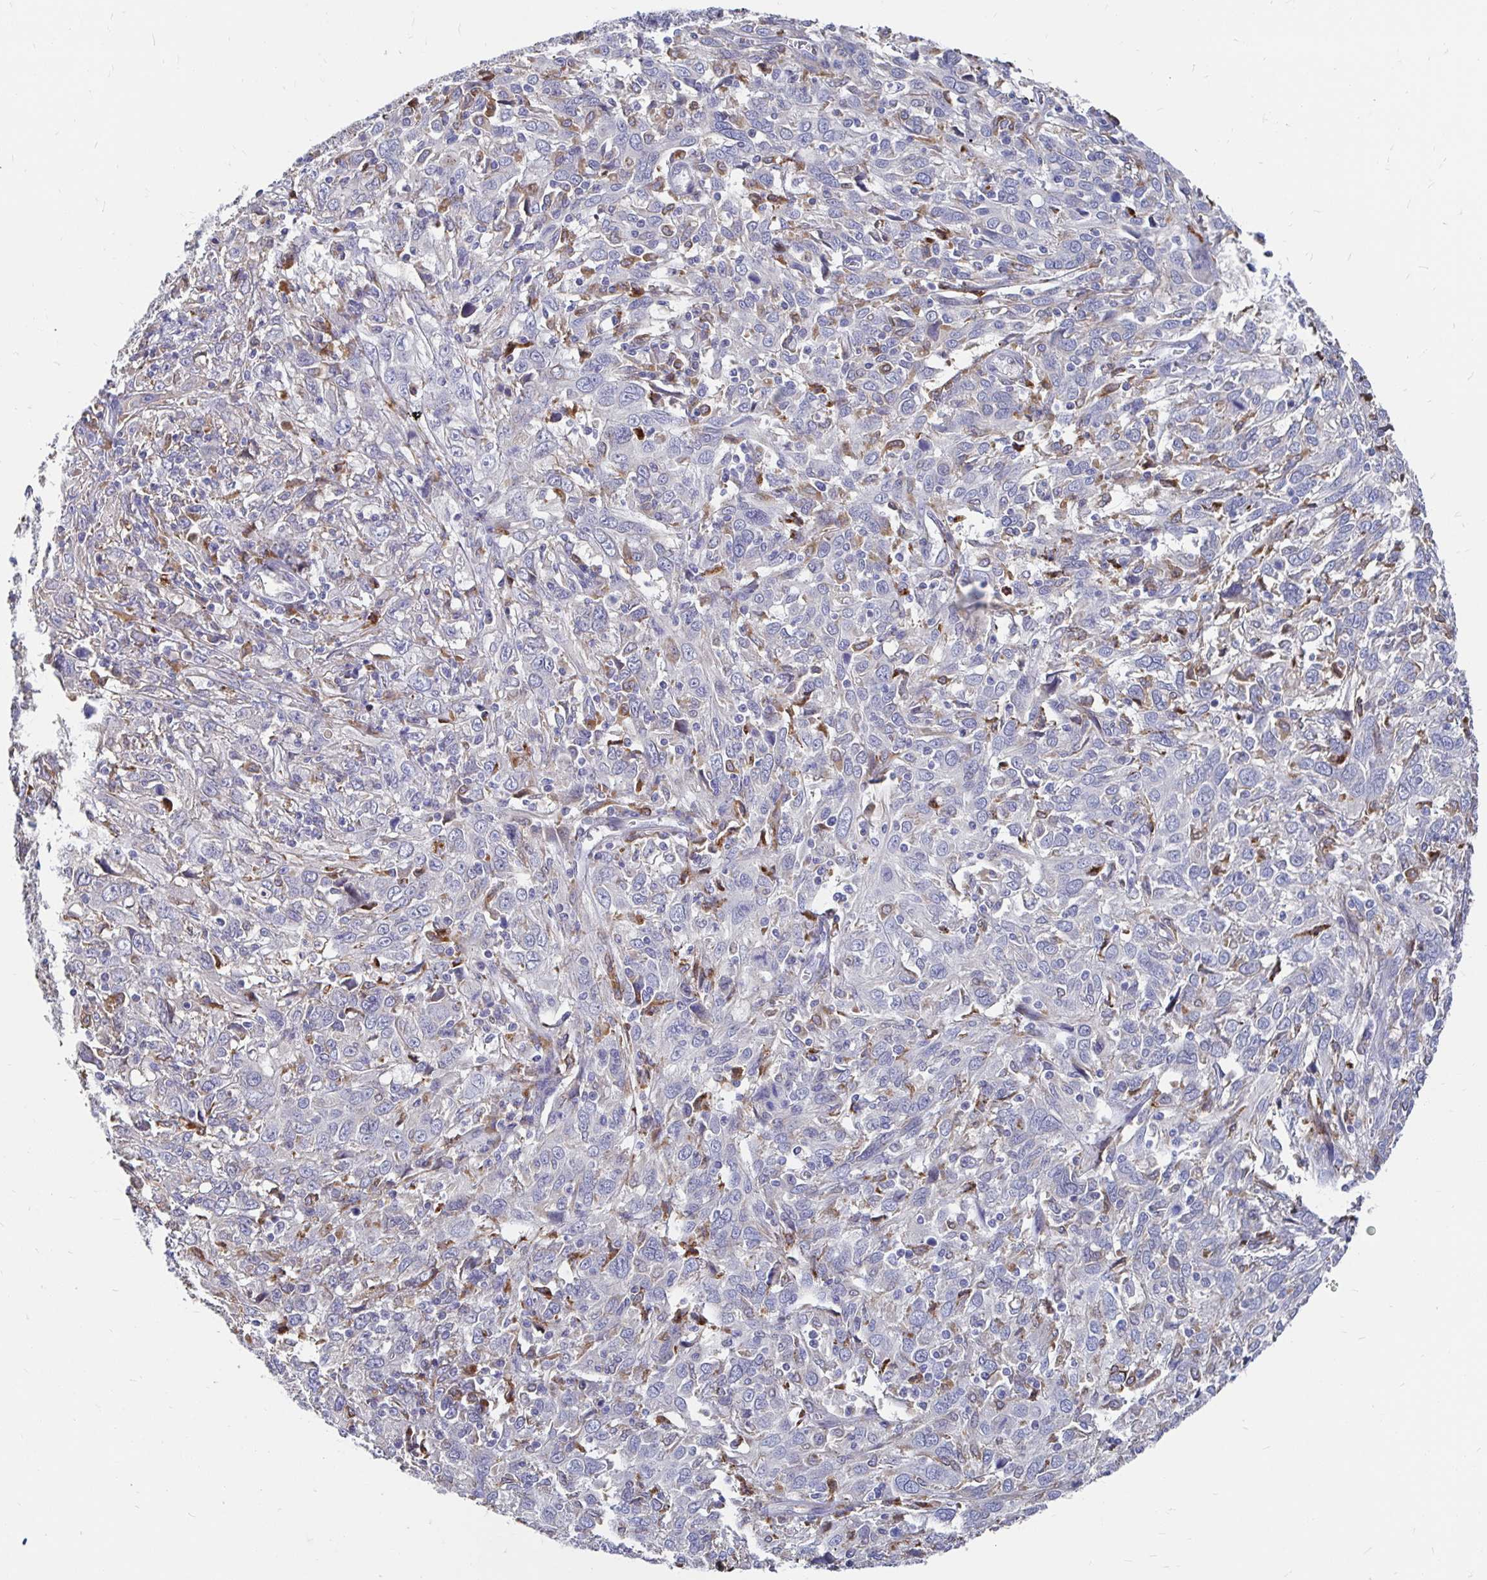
{"staining": {"intensity": "negative", "quantity": "none", "location": "none"}, "tissue": "cervical cancer", "cell_type": "Tumor cells", "image_type": "cancer", "snomed": [{"axis": "morphology", "description": "Squamous cell carcinoma, NOS"}, {"axis": "topography", "description": "Cervix"}], "caption": "High magnification brightfield microscopy of squamous cell carcinoma (cervical) stained with DAB (3,3'-diaminobenzidine) (brown) and counterstained with hematoxylin (blue): tumor cells show no significant staining.", "gene": "CDKL1", "patient": {"sex": "female", "age": 46}}